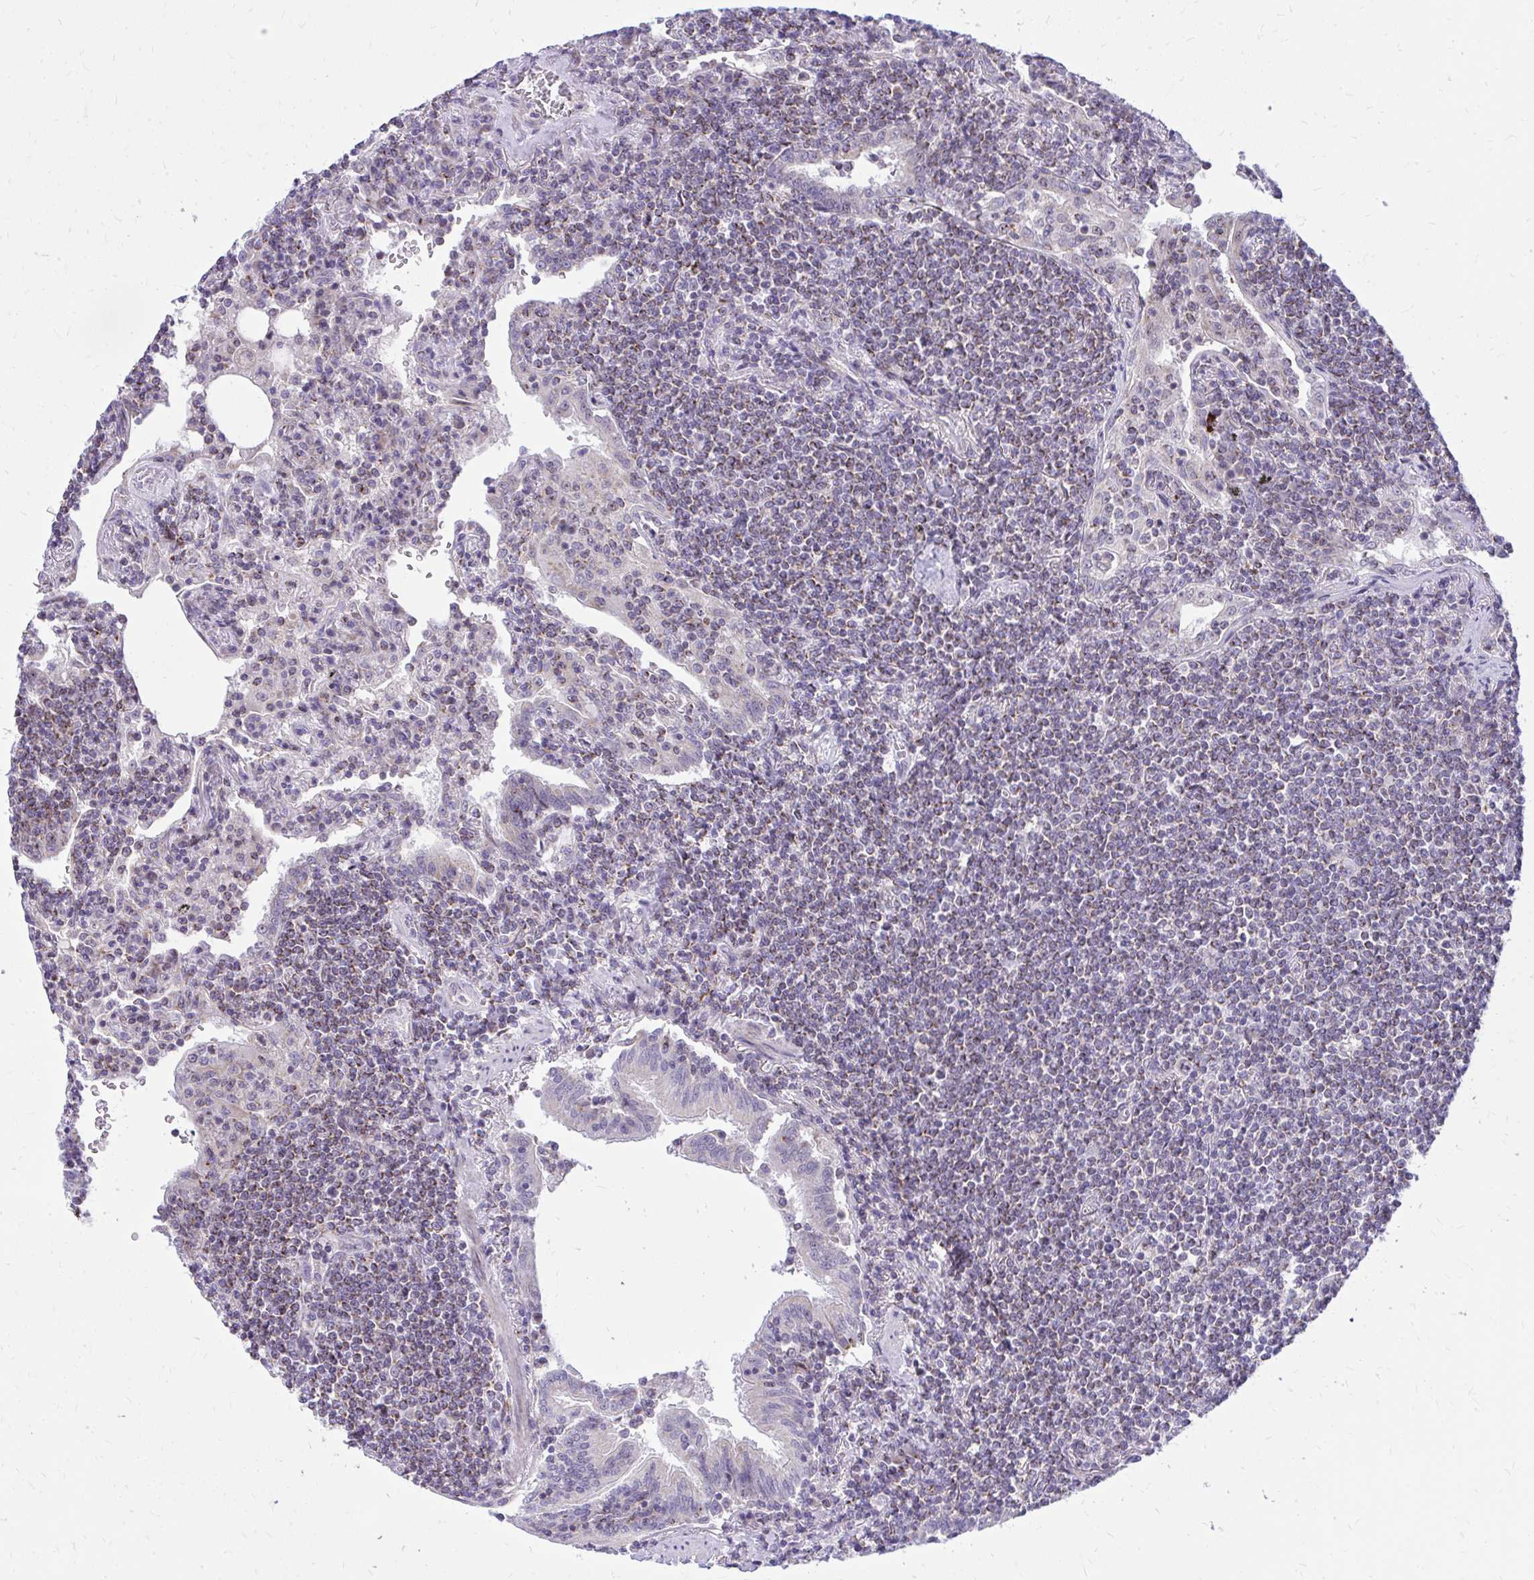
{"staining": {"intensity": "negative", "quantity": "none", "location": "none"}, "tissue": "lymphoma", "cell_type": "Tumor cells", "image_type": "cancer", "snomed": [{"axis": "morphology", "description": "Malignant lymphoma, non-Hodgkin's type, Low grade"}, {"axis": "topography", "description": "Lung"}], "caption": "Tumor cells are negative for protein expression in human low-grade malignant lymphoma, non-Hodgkin's type.", "gene": "GPRIN3", "patient": {"sex": "female", "age": 71}}